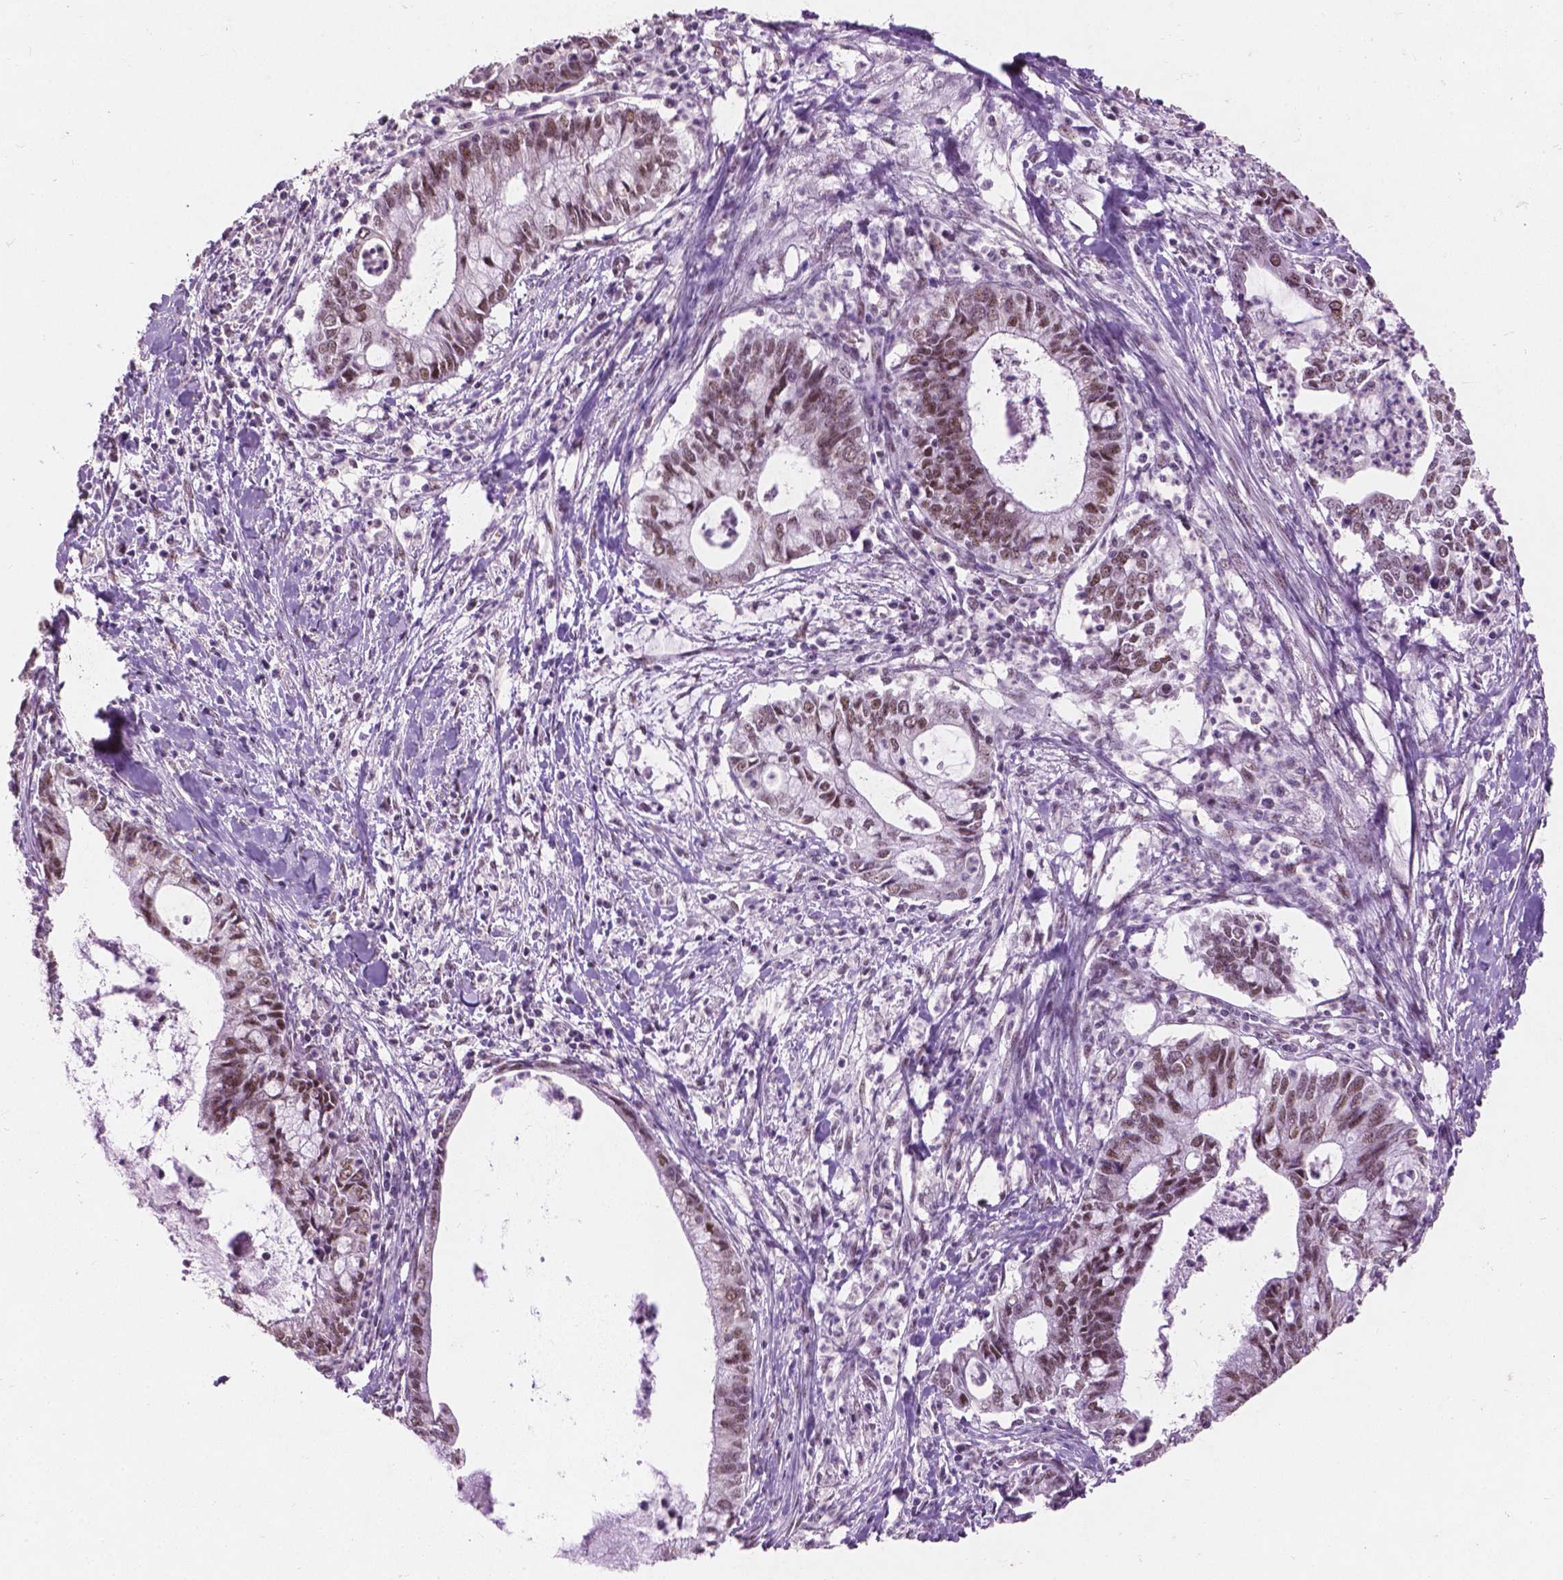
{"staining": {"intensity": "moderate", "quantity": "25%-75%", "location": "nuclear"}, "tissue": "cervical cancer", "cell_type": "Tumor cells", "image_type": "cancer", "snomed": [{"axis": "morphology", "description": "Adenocarcinoma, NOS"}, {"axis": "topography", "description": "Cervix"}], "caption": "Moderate nuclear expression is seen in approximately 25%-75% of tumor cells in cervical adenocarcinoma. (Stains: DAB in brown, nuclei in blue, Microscopy: brightfield microscopy at high magnification).", "gene": "COIL", "patient": {"sex": "female", "age": 42}}